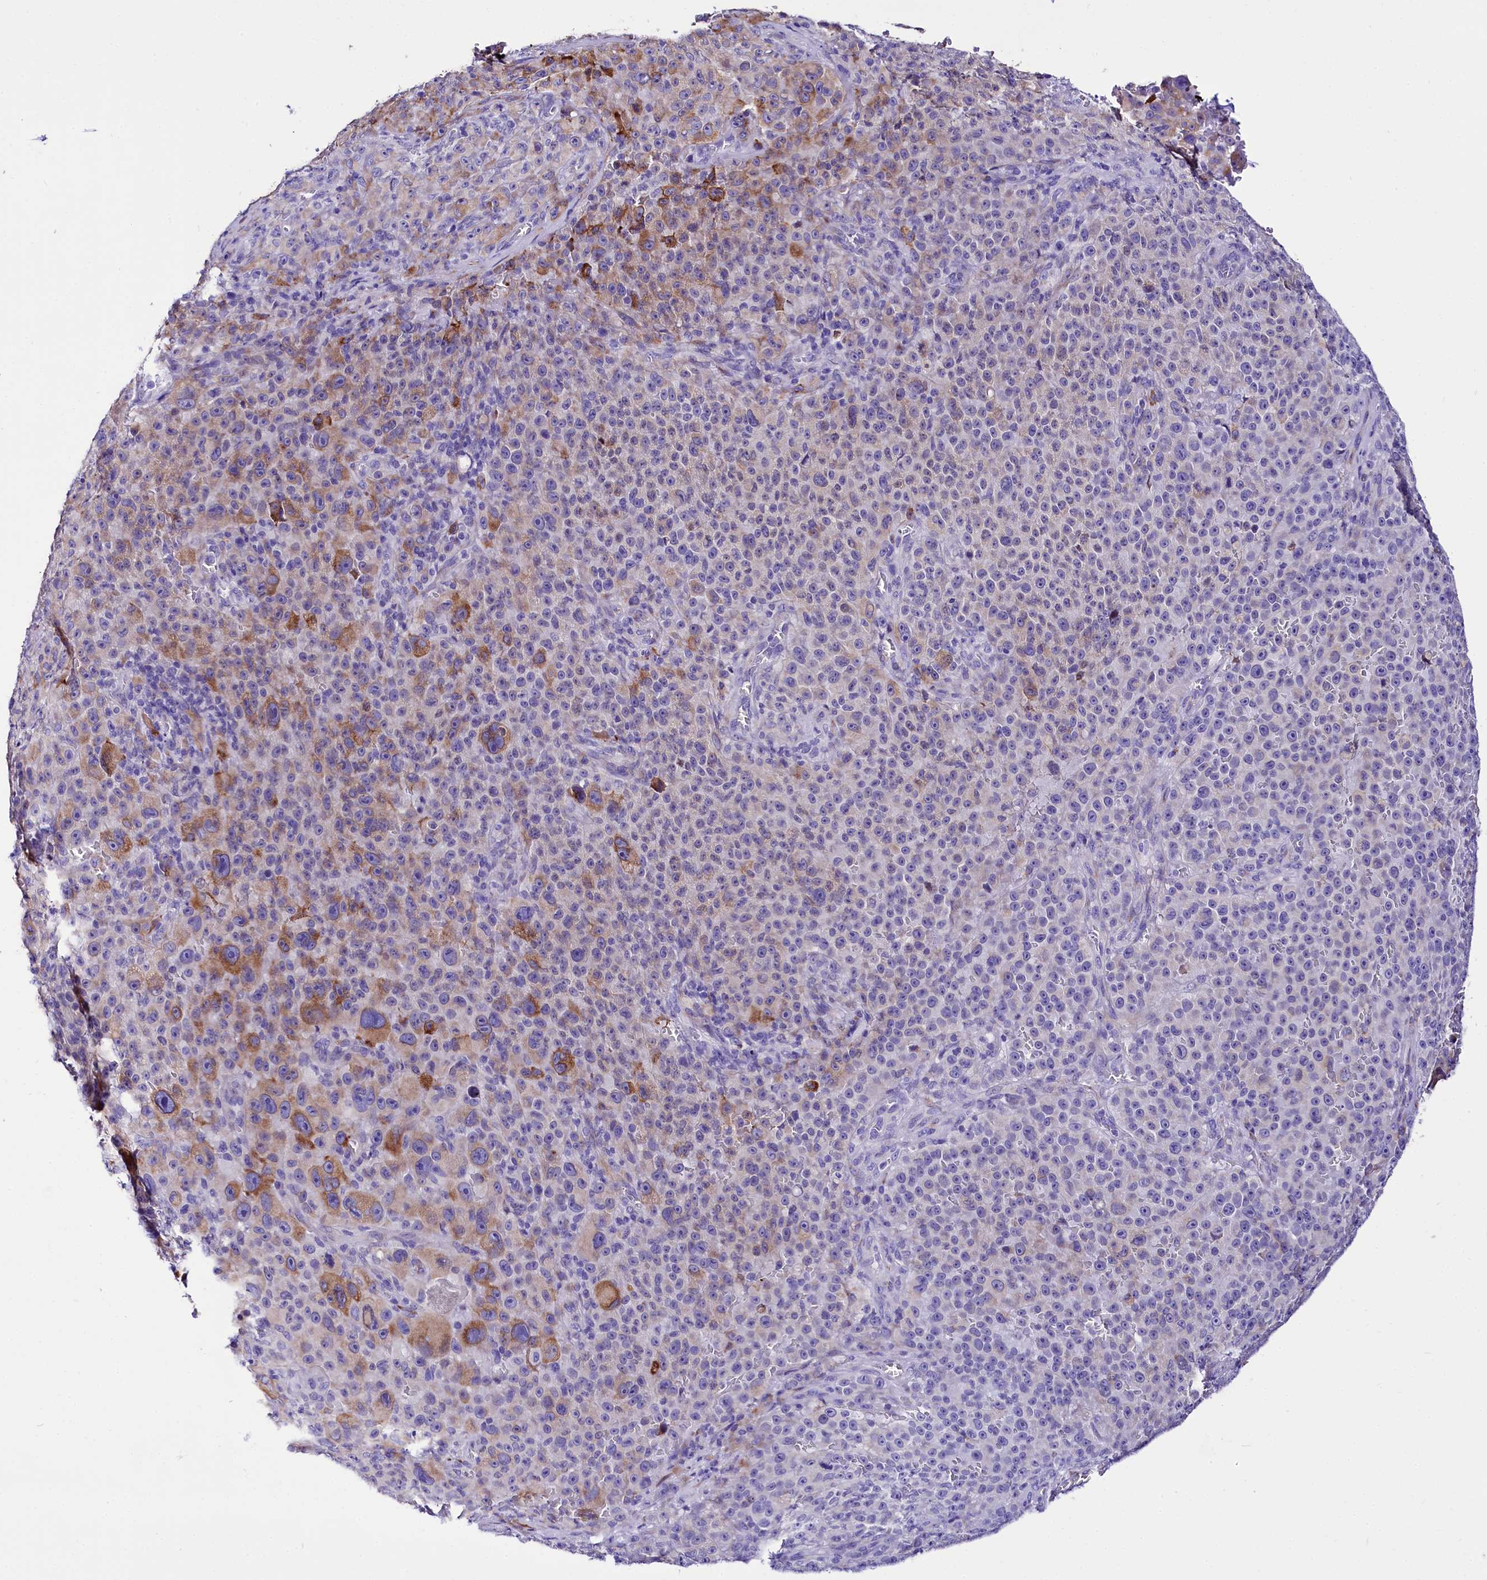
{"staining": {"intensity": "moderate", "quantity": "<25%", "location": "cytoplasmic/membranous"}, "tissue": "melanoma", "cell_type": "Tumor cells", "image_type": "cancer", "snomed": [{"axis": "morphology", "description": "Malignant melanoma, NOS"}, {"axis": "topography", "description": "Skin"}], "caption": "Malignant melanoma tissue demonstrates moderate cytoplasmic/membranous expression in approximately <25% of tumor cells Using DAB (3,3'-diaminobenzidine) (brown) and hematoxylin (blue) stains, captured at high magnification using brightfield microscopy.", "gene": "A2ML1", "patient": {"sex": "female", "age": 82}}